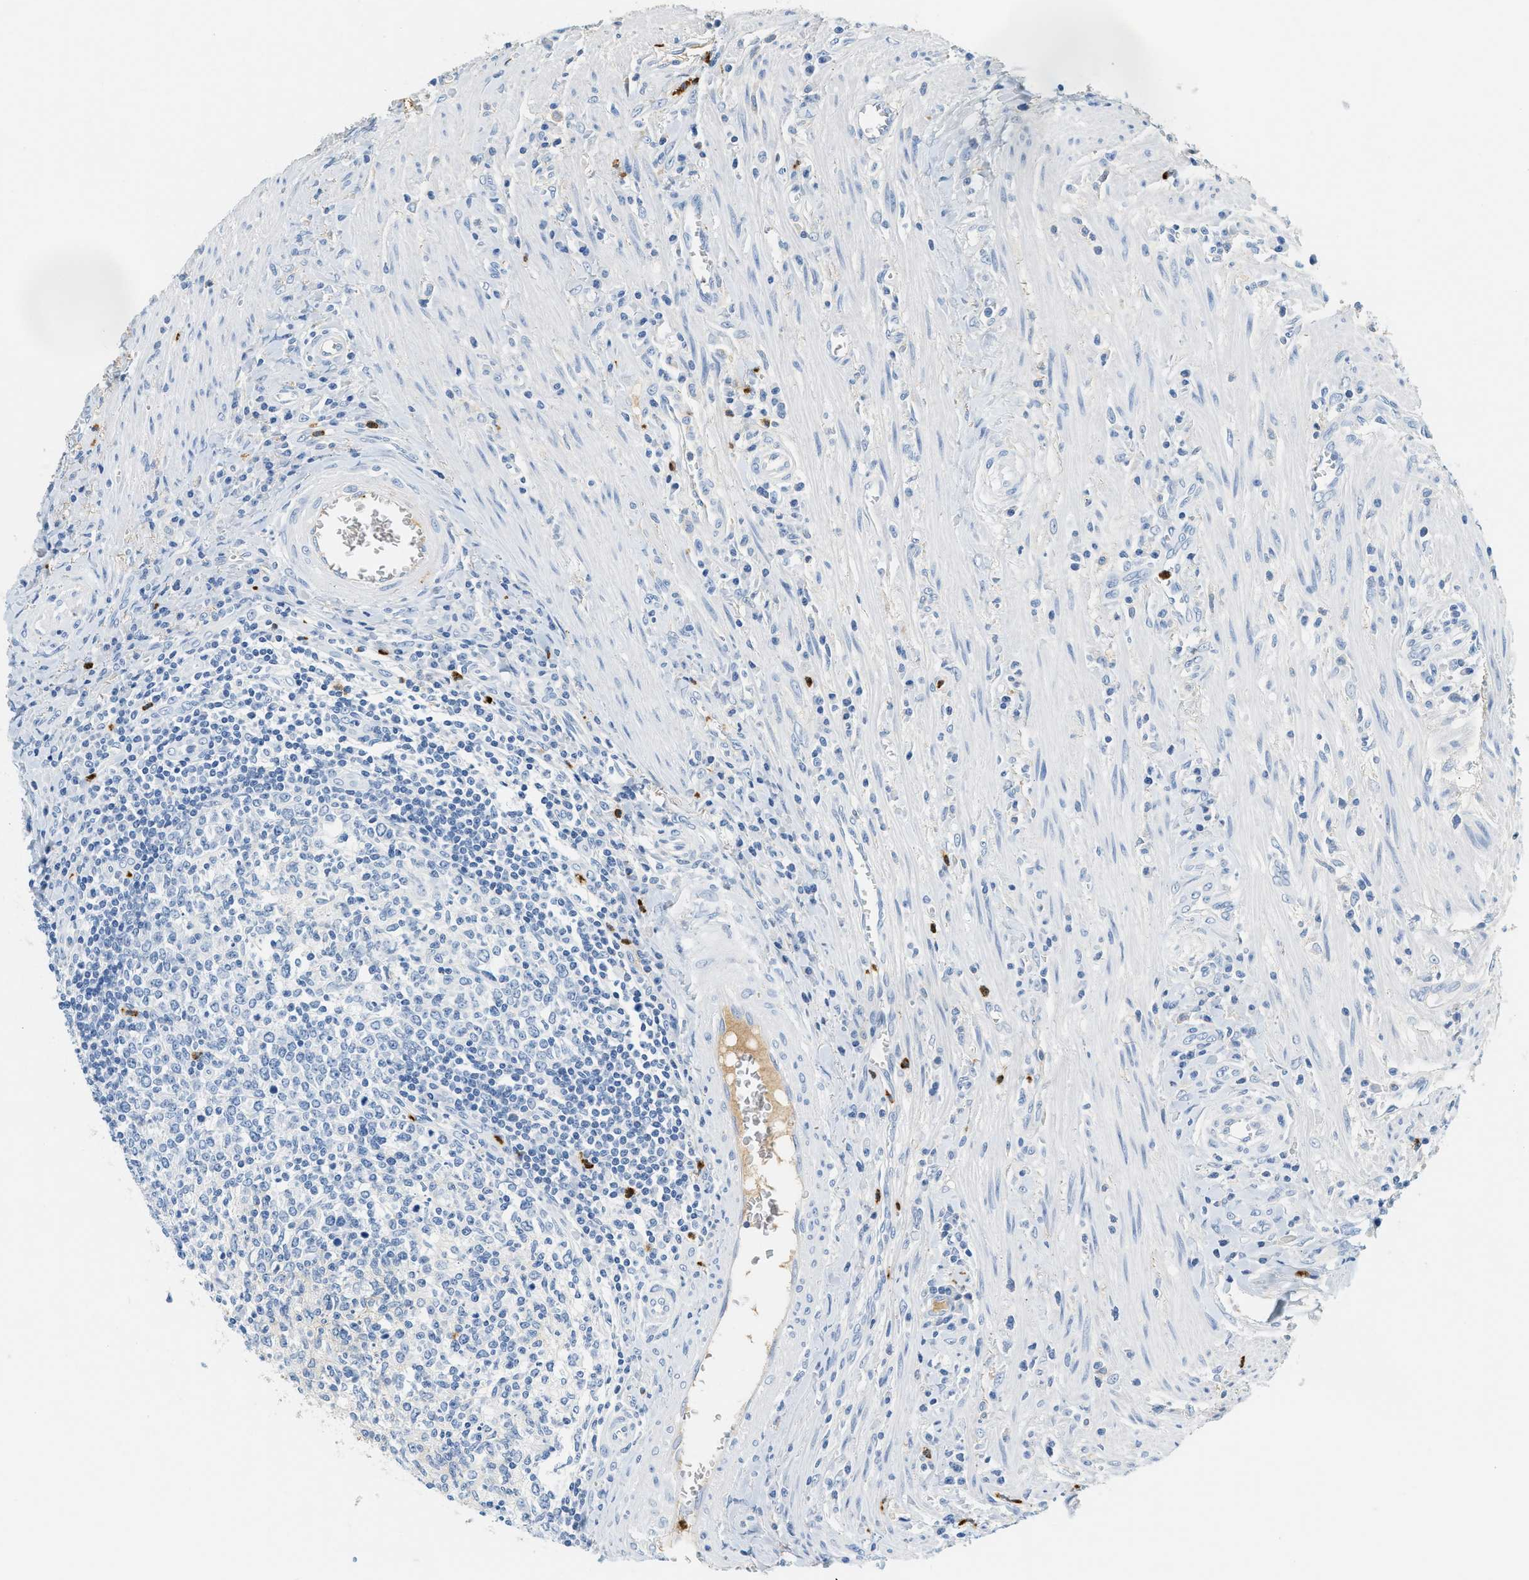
{"staining": {"intensity": "negative", "quantity": "none", "location": "none"}, "tissue": "colorectal cancer", "cell_type": "Tumor cells", "image_type": "cancer", "snomed": [{"axis": "morphology", "description": "Inflammation, NOS"}, {"axis": "morphology", "description": "Adenocarcinoma, NOS"}, {"axis": "topography", "description": "Colon"}], "caption": "This is an immunohistochemistry (IHC) histopathology image of colorectal adenocarcinoma. There is no staining in tumor cells.", "gene": "LCN2", "patient": {"sex": "male", "age": 72}}